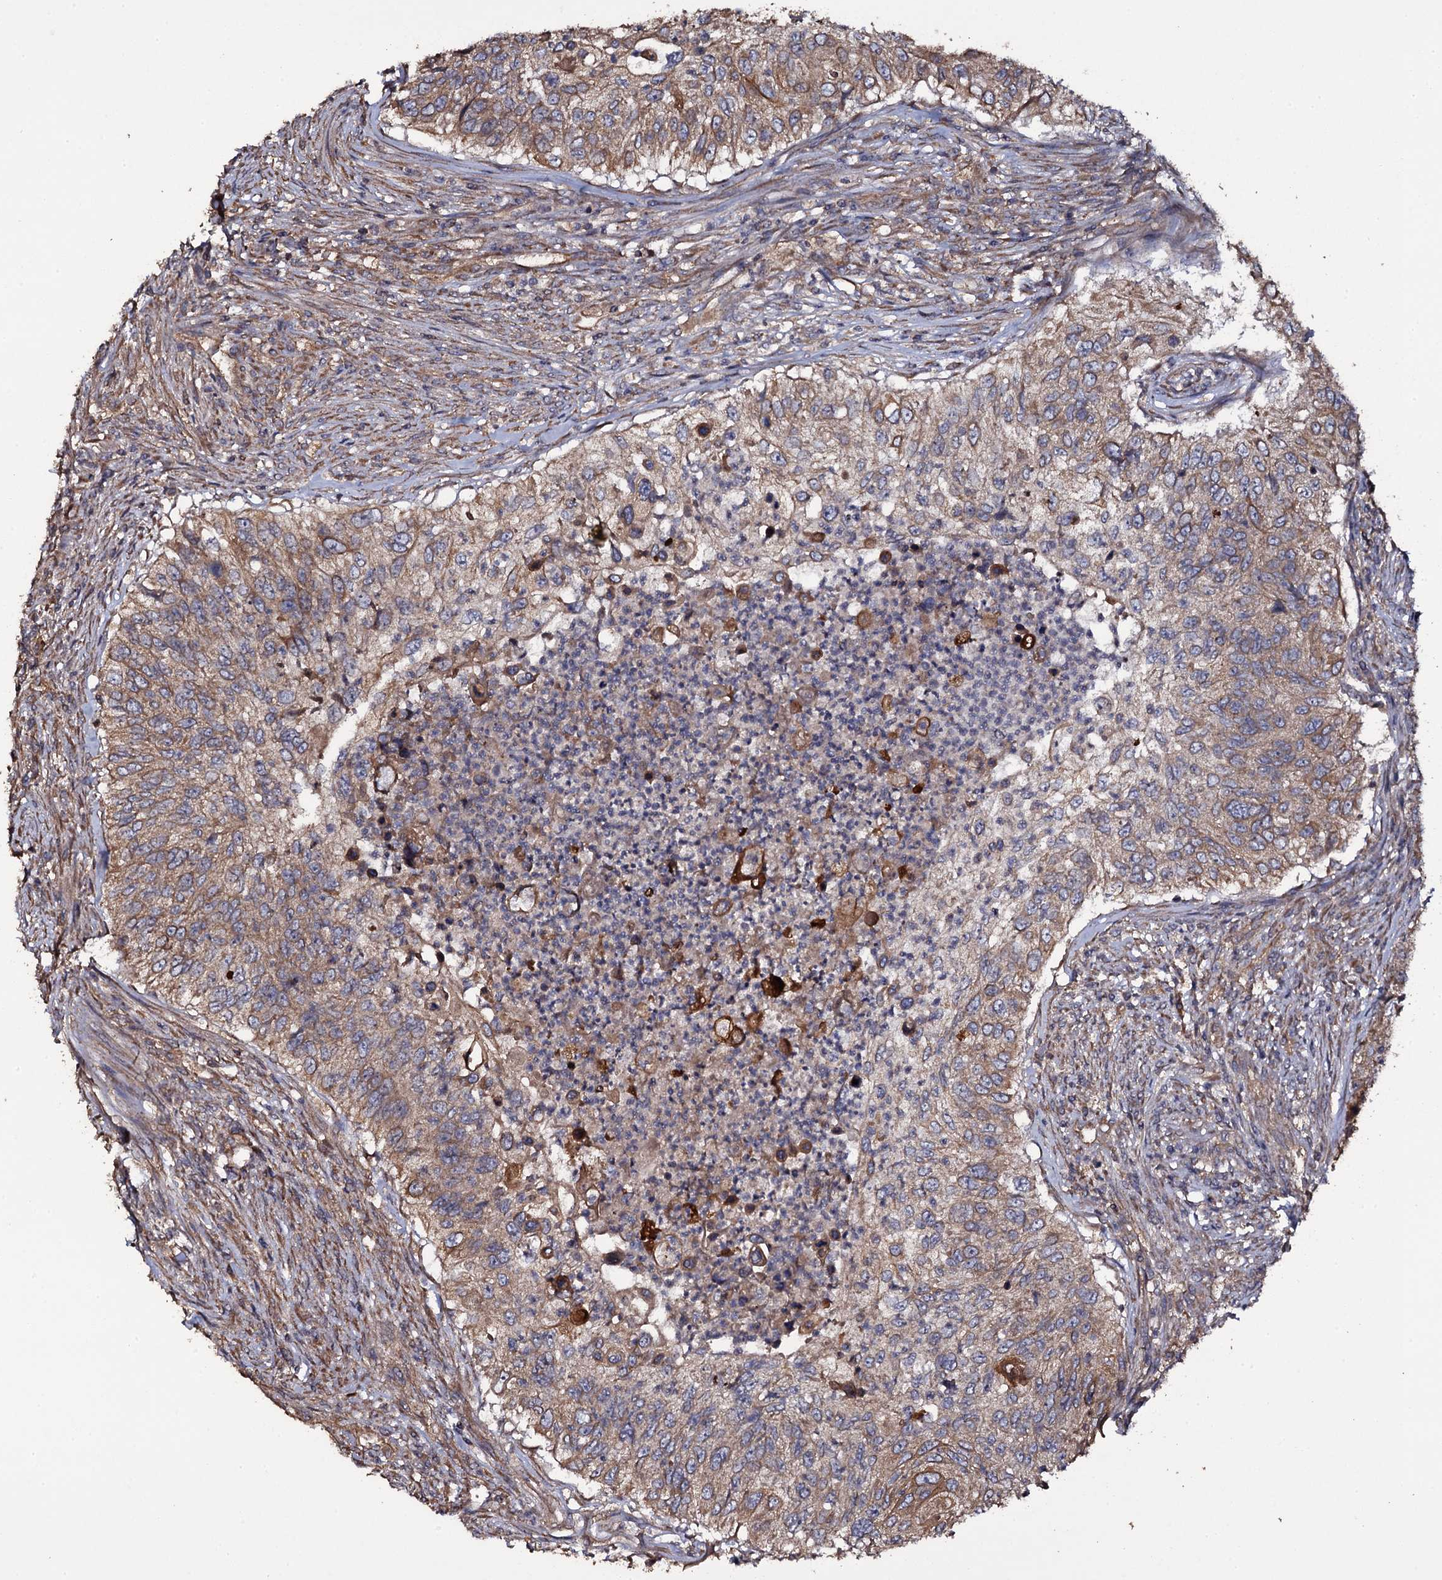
{"staining": {"intensity": "moderate", "quantity": ">75%", "location": "cytoplasmic/membranous"}, "tissue": "urothelial cancer", "cell_type": "Tumor cells", "image_type": "cancer", "snomed": [{"axis": "morphology", "description": "Urothelial carcinoma, High grade"}, {"axis": "topography", "description": "Urinary bladder"}], "caption": "Brown immunohistochemical staining in human urothelial cancer exhibits moderate cytoplasmic/membranous expression in about >75% of tumor cells.", "gene": "TTC23", "patient": {"sex": "female", "age": 60}}